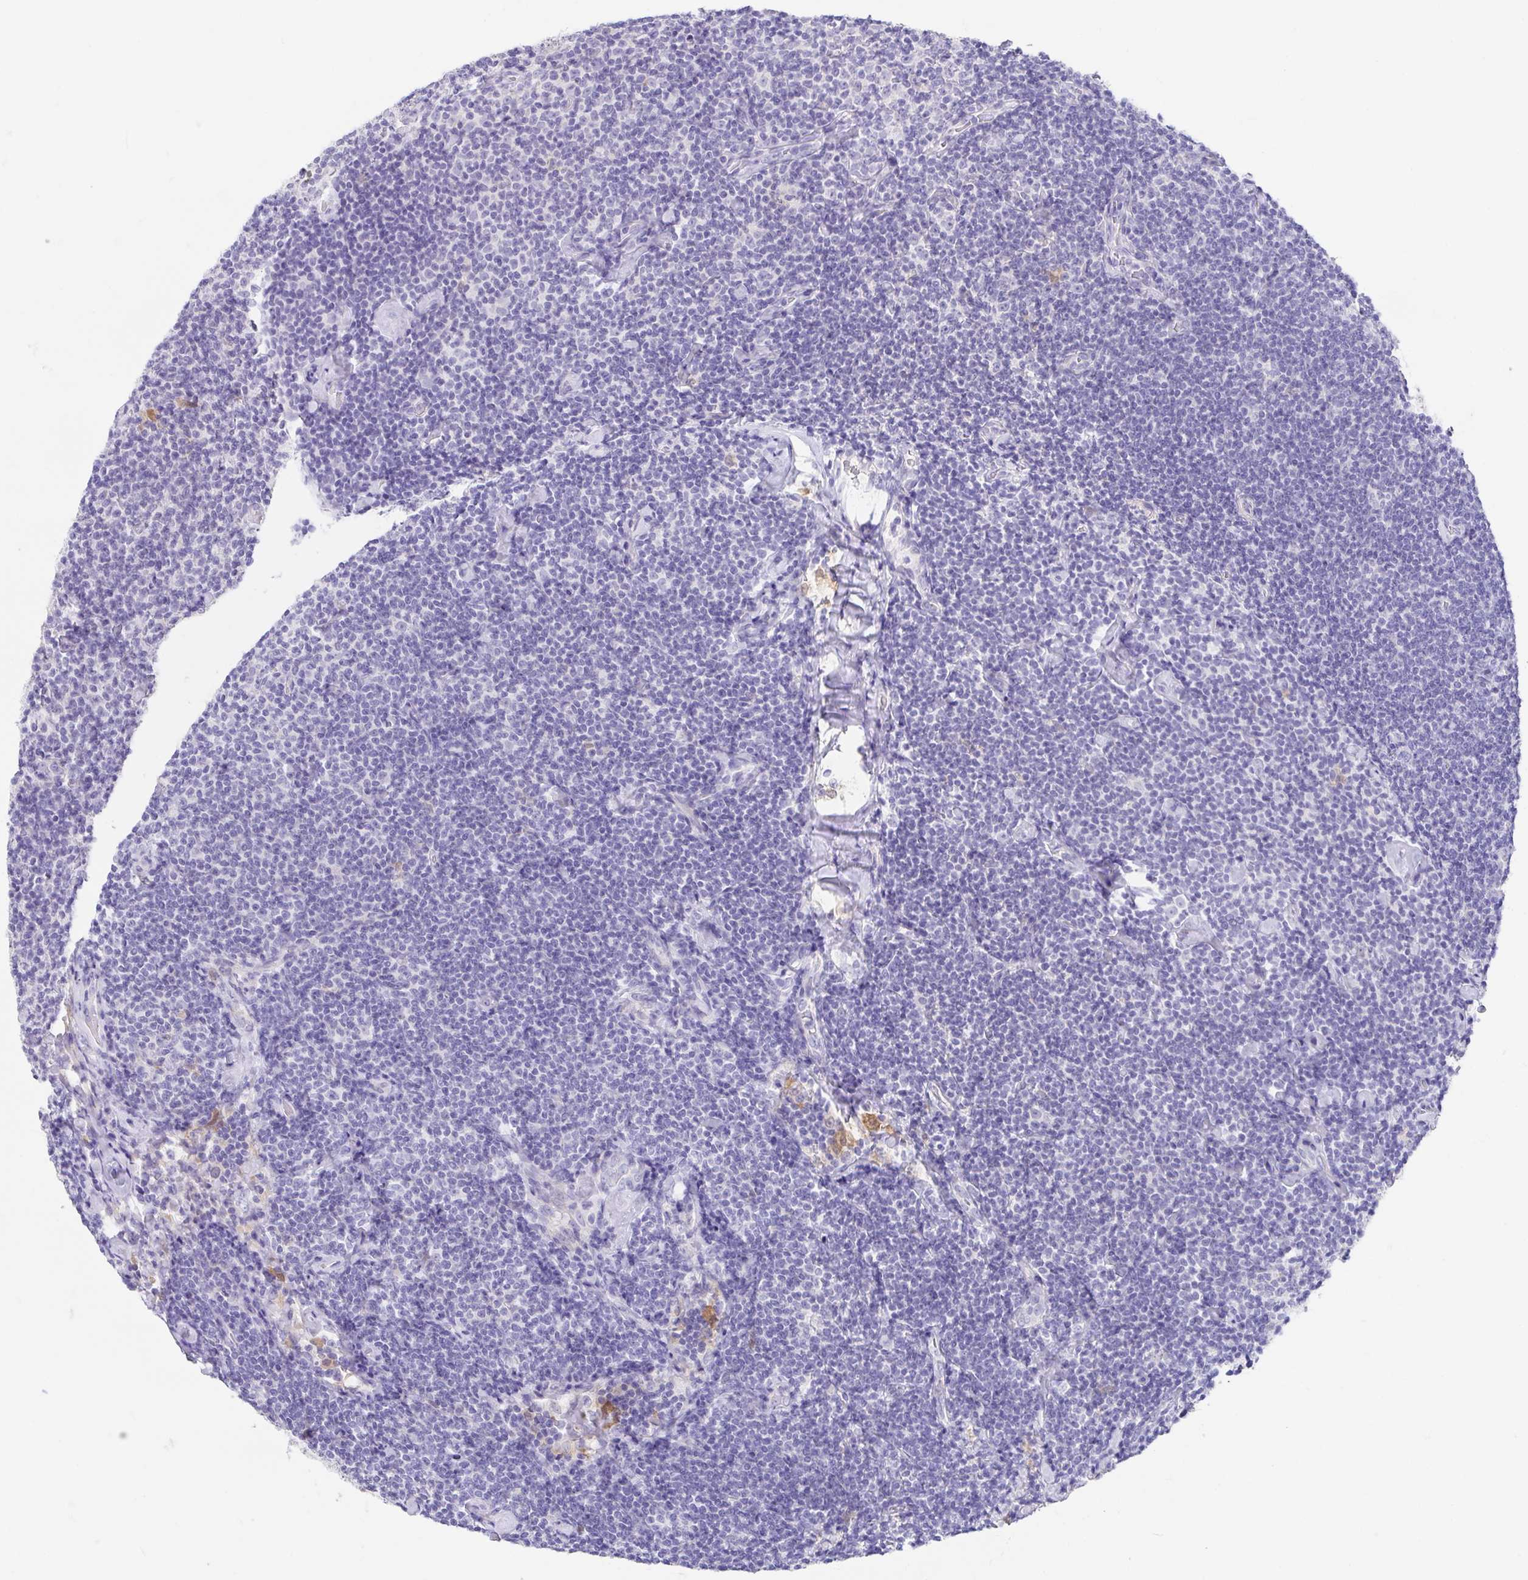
{"staining": {"intensity": "negative", "quantity": "none", "location": "none"}, "tissue": "lymphoma", "cell_type": "Tumor cells", "image_type": "cancer", "snomed": [{"axis": "morphology", "description": "Malignant lymphoma, non-Hodgkin's type, Low grade"}, {"axis": "topography", "description": "Lymph node"}], "caption": "Immunohistochemical staining of malignant lymphoma, non-Hodgkin's type (low-grade) displays no significant staining in tumor cells.", "gene": "FABP3", "patient": {"sex": "male", "age": 81}}